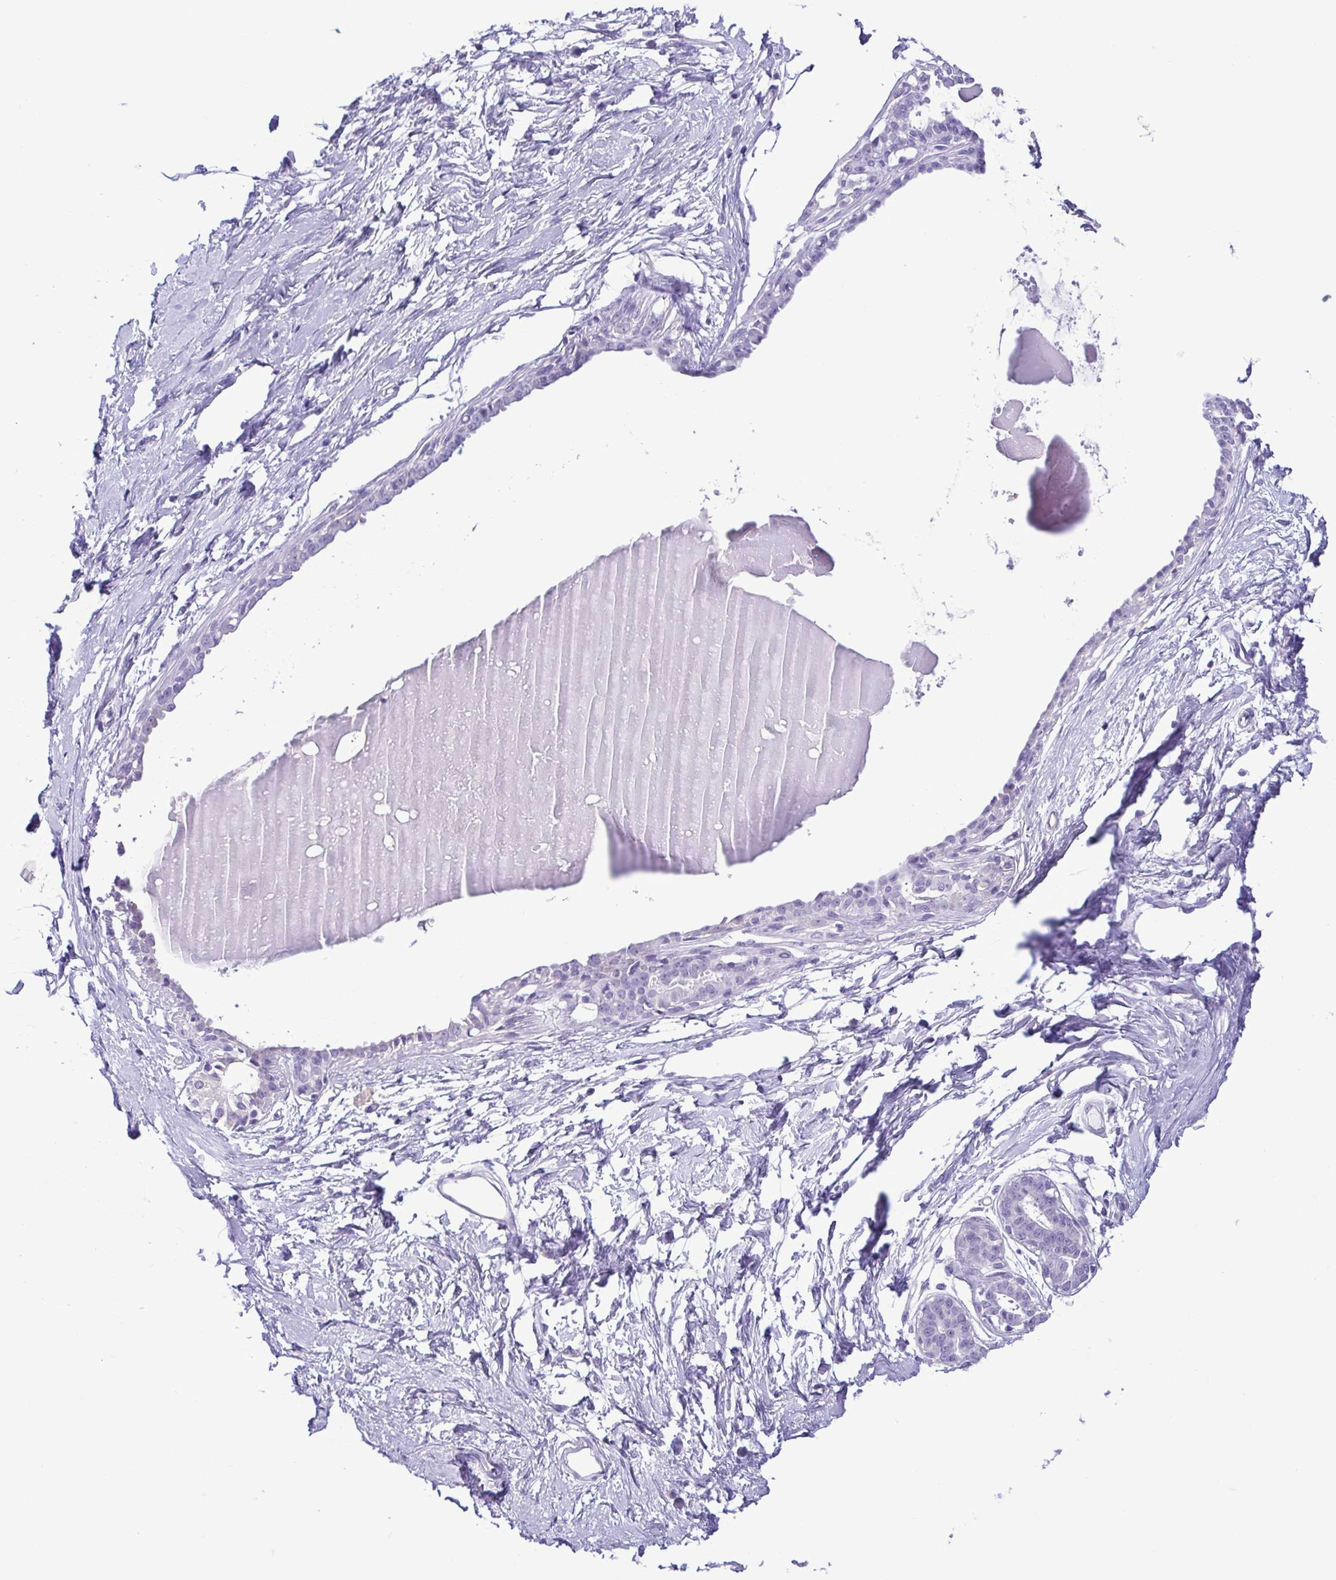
{"staining": {"intensity": "negative", "quantity": "none", "location": "none"}, "tissue": "breast", "cell_type": "Adipocytes", "image_type": "normal", "snomed": [{"axis": "morphology", "description": "Normal tissue, NOS"}, {"axis": "topography", "description": "Breast"}], "caption": "Immunohistochemical staining of unremarkable breast exhibits no significant expression in adipocytes. The staining is performed using DAB brown chromogen with nuclei counter-stained in using hematoxylin.", "gene": "CBY2", "patient": {"sex": "female", "age": 45}}